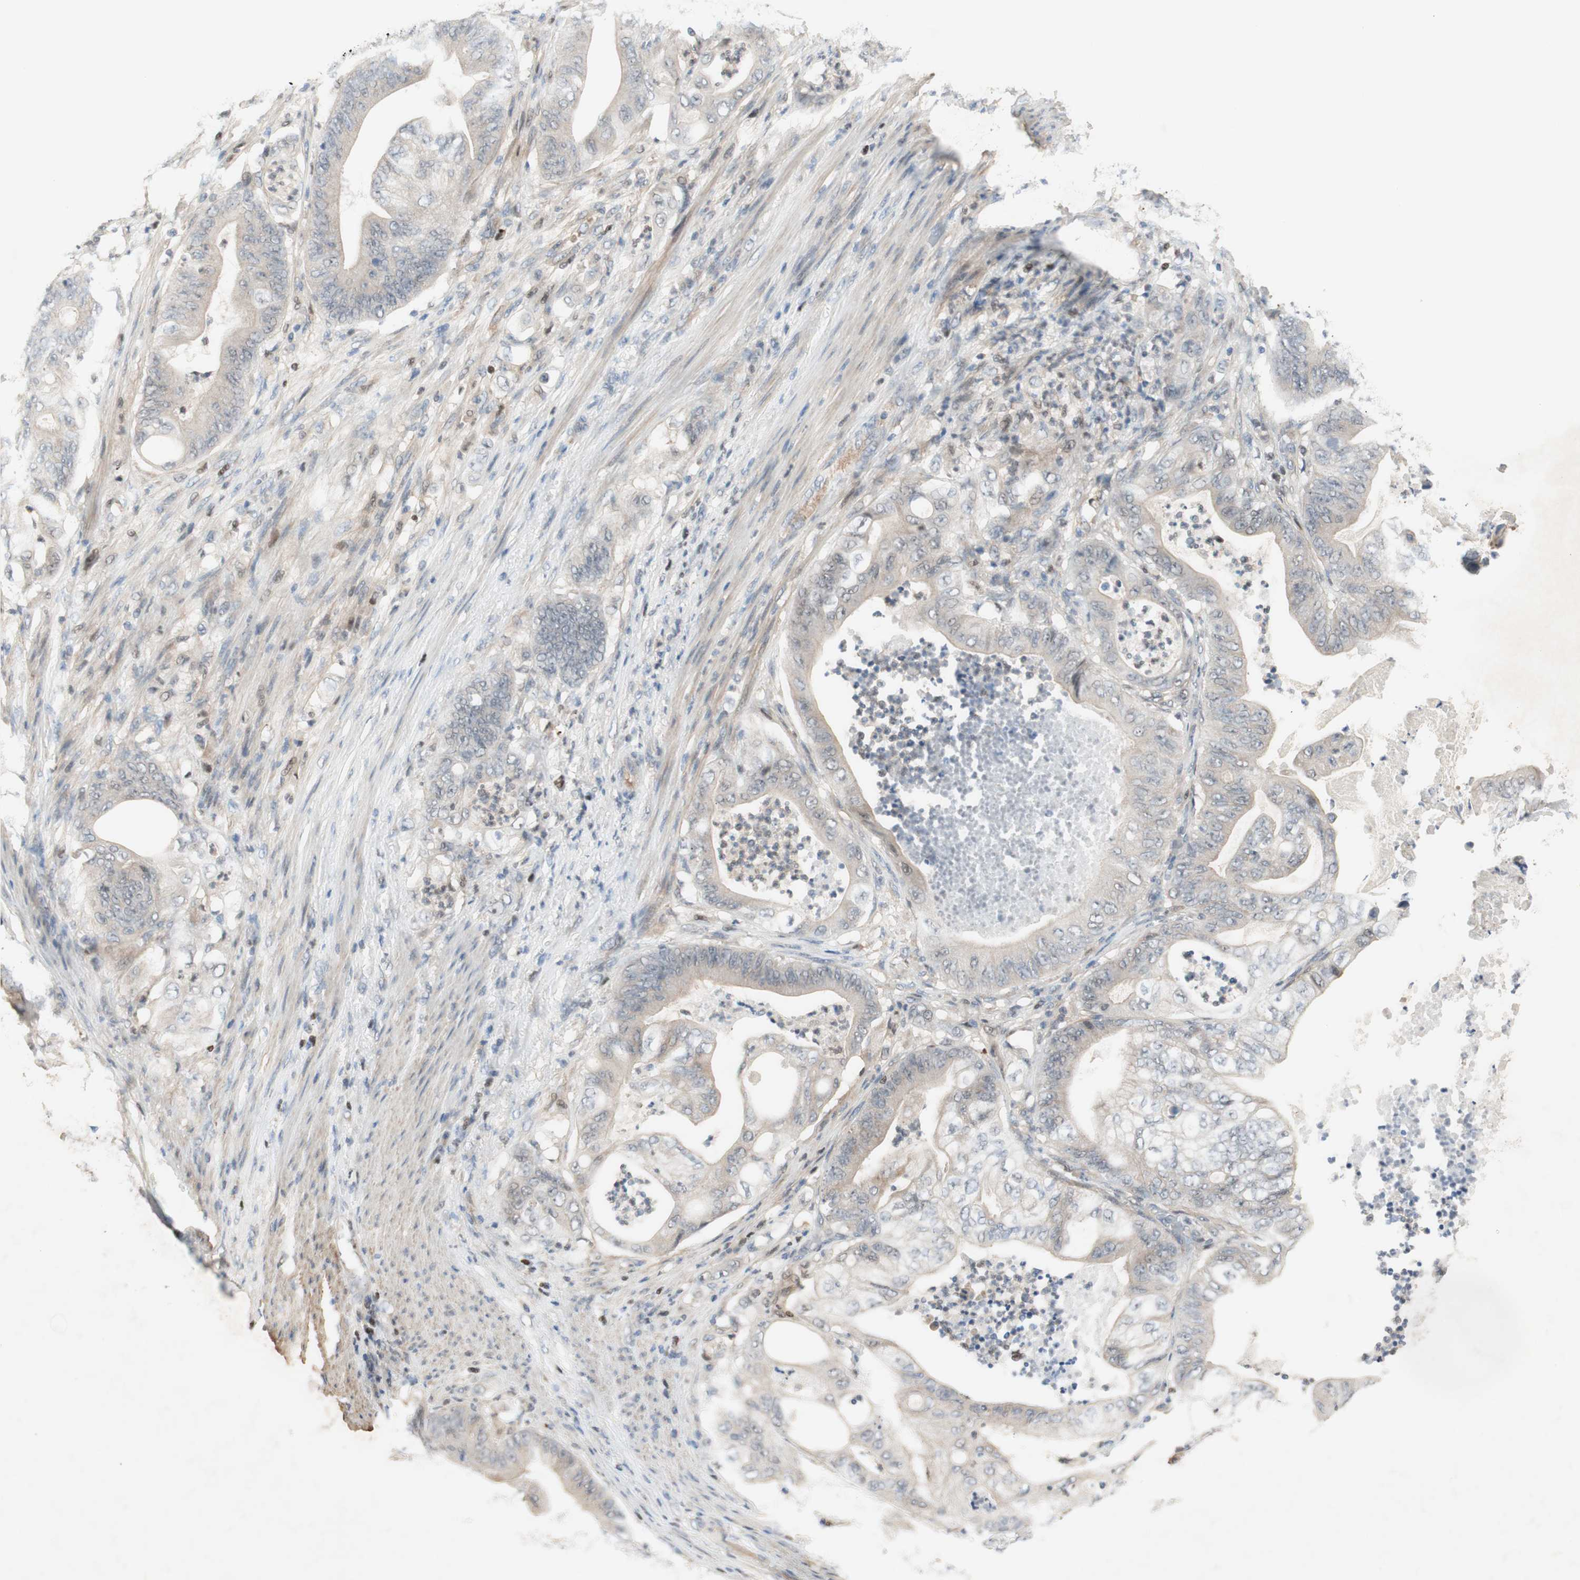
{"staining": {"intensity": "weak", "quantity": "<25%", "location": "nuclear"}, "tissue": "stomach cancer", "cell_type": "Tumor cells", "image_type": "cancer", "snomed": [{"axis": "morphology", "description": "Adenocarcinoma, NOS"}, {"axis": "topography", "description": "Stomach"}], "caption": "IHC photomicrograph of human adenocarcinoma (stomach) stained for a protein (brown), which demonstrates no staining in tumor cells. The staining is performed using DAB (3,3'-diaminobenzidine) brown chromogen with nuclei counter-stained in using hematoxylin.", "gene": "RFNG", "patient": {"sex": "female", "age": 73}}